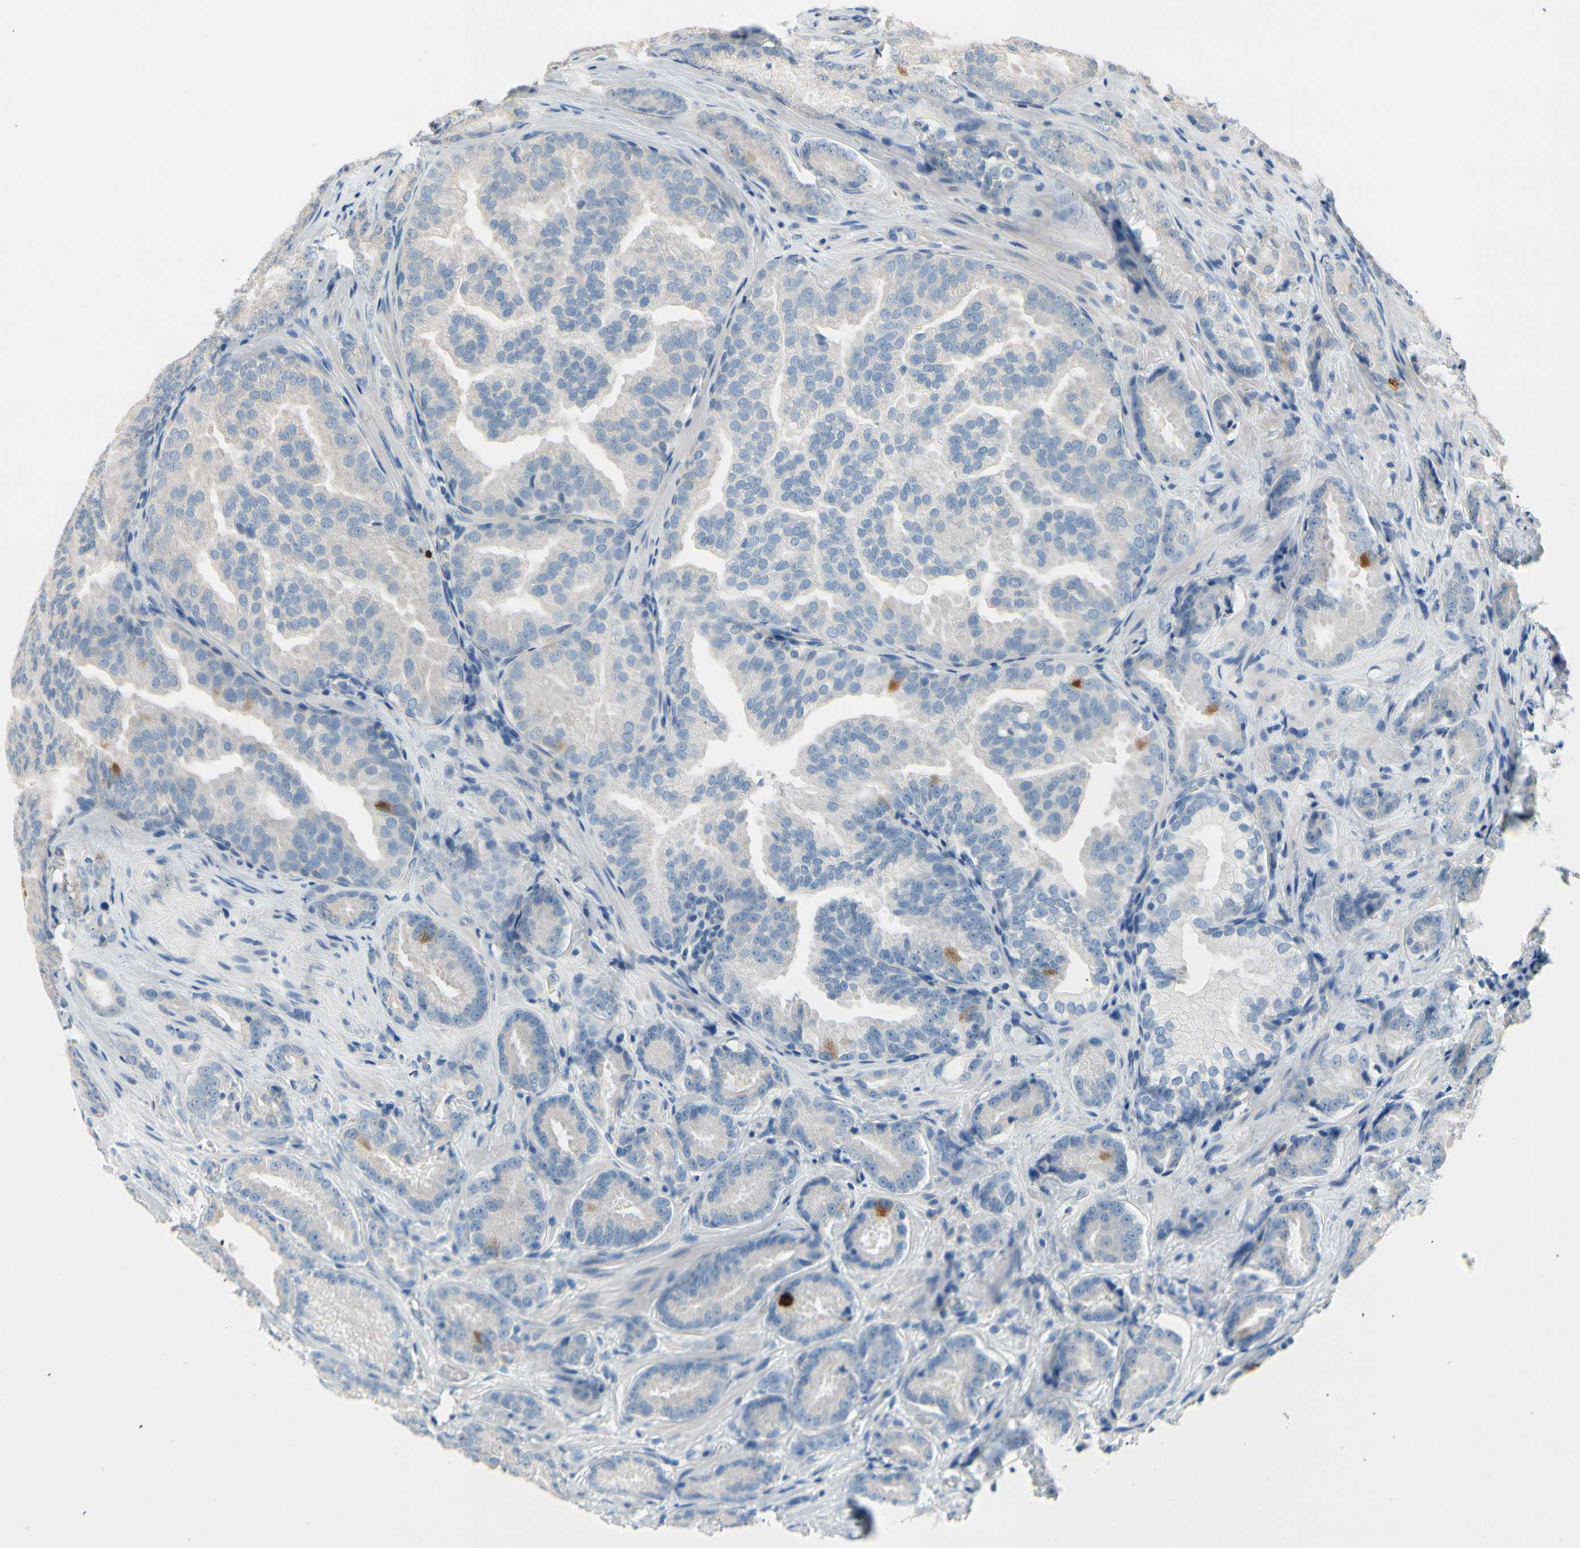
{"staining": {"intensity": "moderate", "quantity": "<25%", "location": "cytoplasmic/membranous"}, "tissue": "prostate cancer", "cell_type": "Tumor cells", "image_type": "cancer", "snomed": [{"axis": "morphology", "description": "Adenocarcinoma, High grade"}, {"axis": "topography", "description": "Prostate"}], "caption": "Prostate cancer (adenocarcinoma (high-grade)) was stained to show a protein in brown. There is low levels of moderate cytoplasmic/membranous positivity in approximately <25% of tumor cells. (IHC, brightfield microscopy, high magnification).", "gene": "CKAP2", "patient": {"sex": "male", "age": 64}}